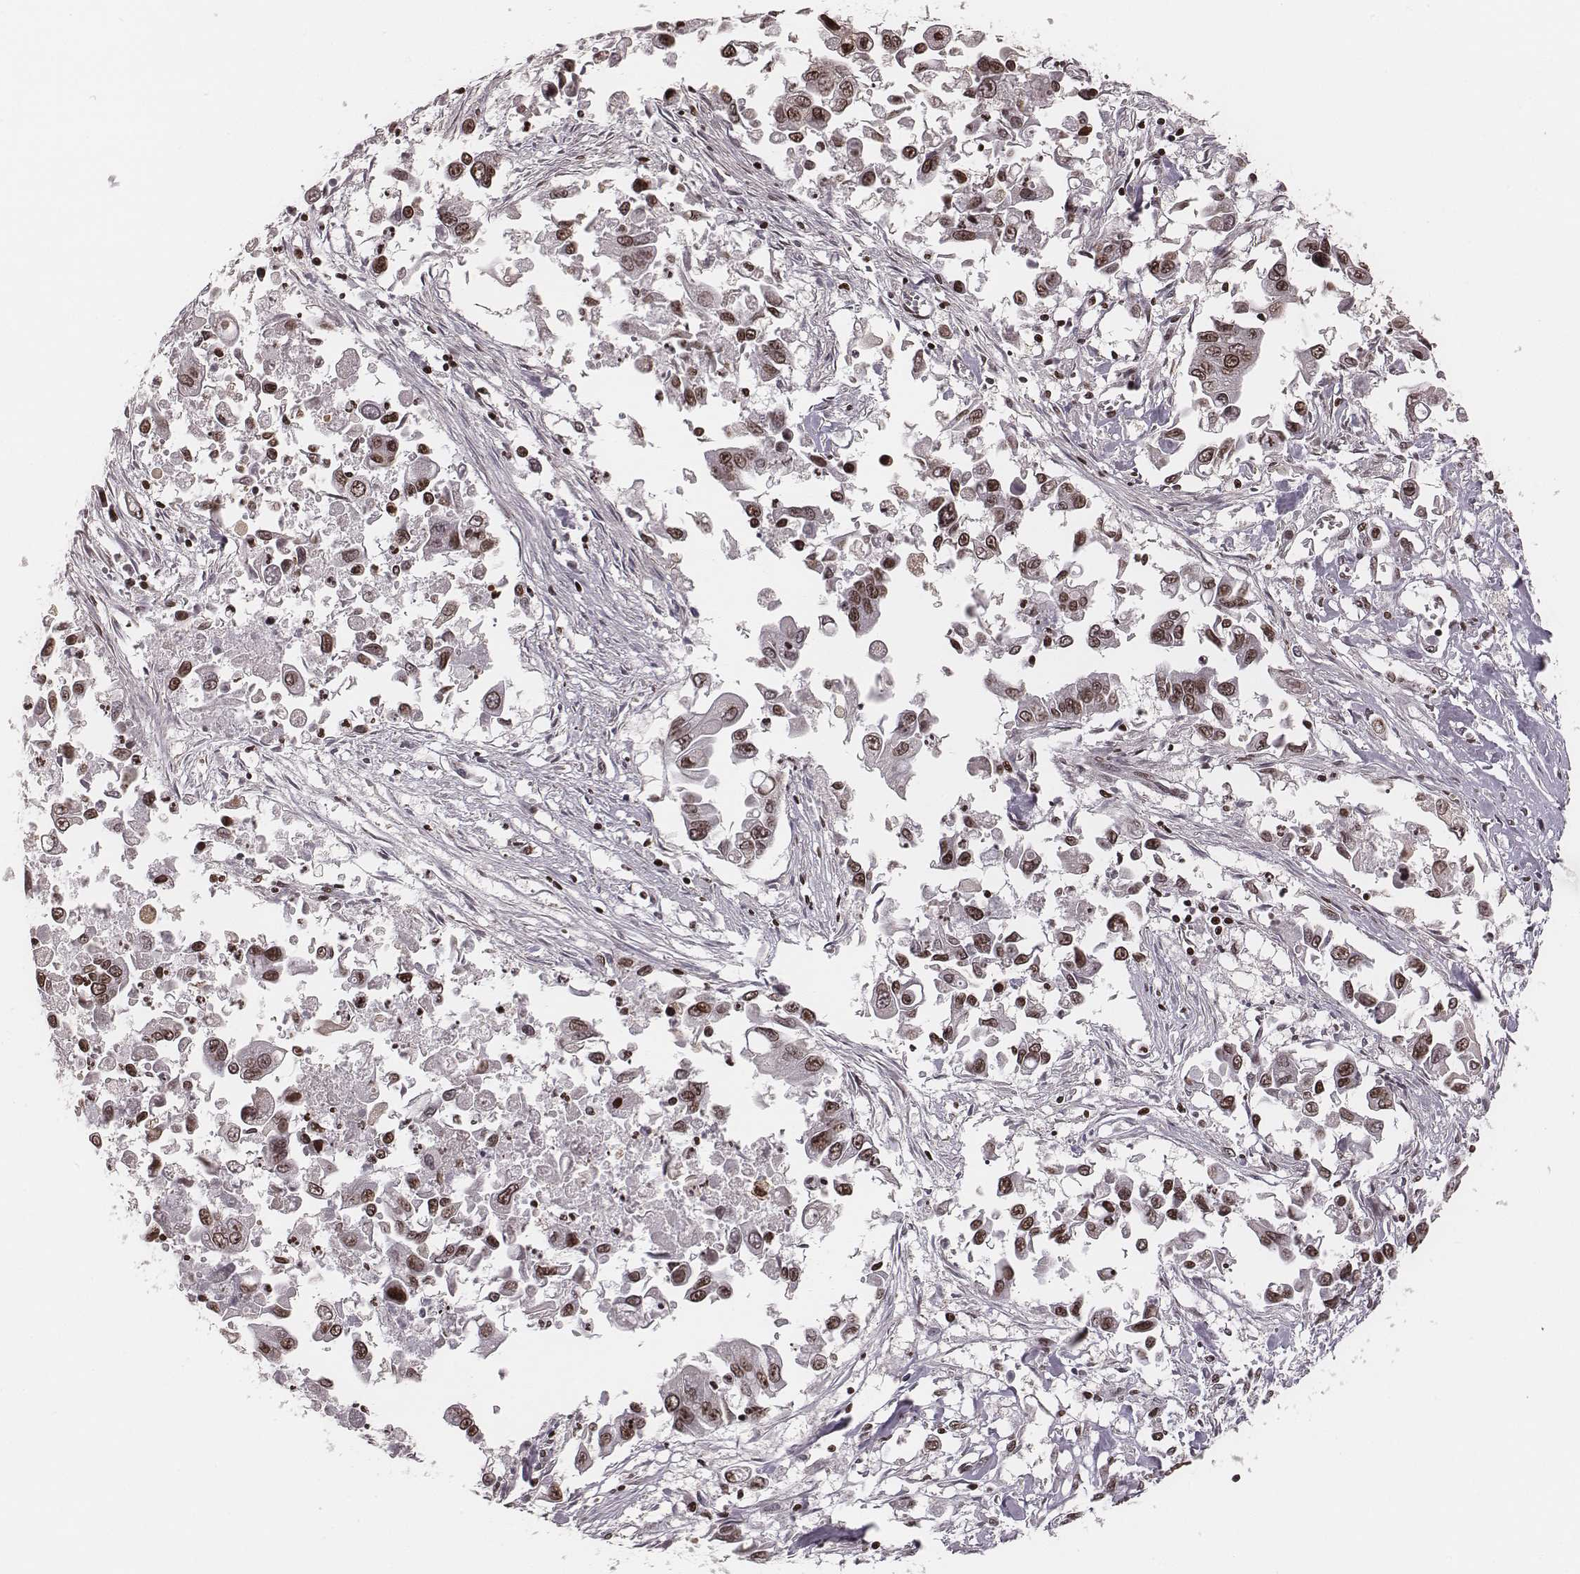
{"staining": {"intensity": "weak", "quantity": "25%-75%", "location": "nuclear"}, "tissue": "pancreatic cancer", "cell_type": "Tumor cells", "image_type": "cancer", "snomed": [{"axis": "morphology", "description": "Adenocarcinoma, NOS"}, {"axis": "topography", "description": "Pancreas"}], "caption": "Tumor cells display weak nuclear positivity in about 25%-75% of cells in pancreatic cancer. Using DAB (brown) and hematoxylin (blue) stains, captured at high magnification using brightfield microscopy.", "gene": "VRK3", "patient": {"sex": "female", "age": 83}}